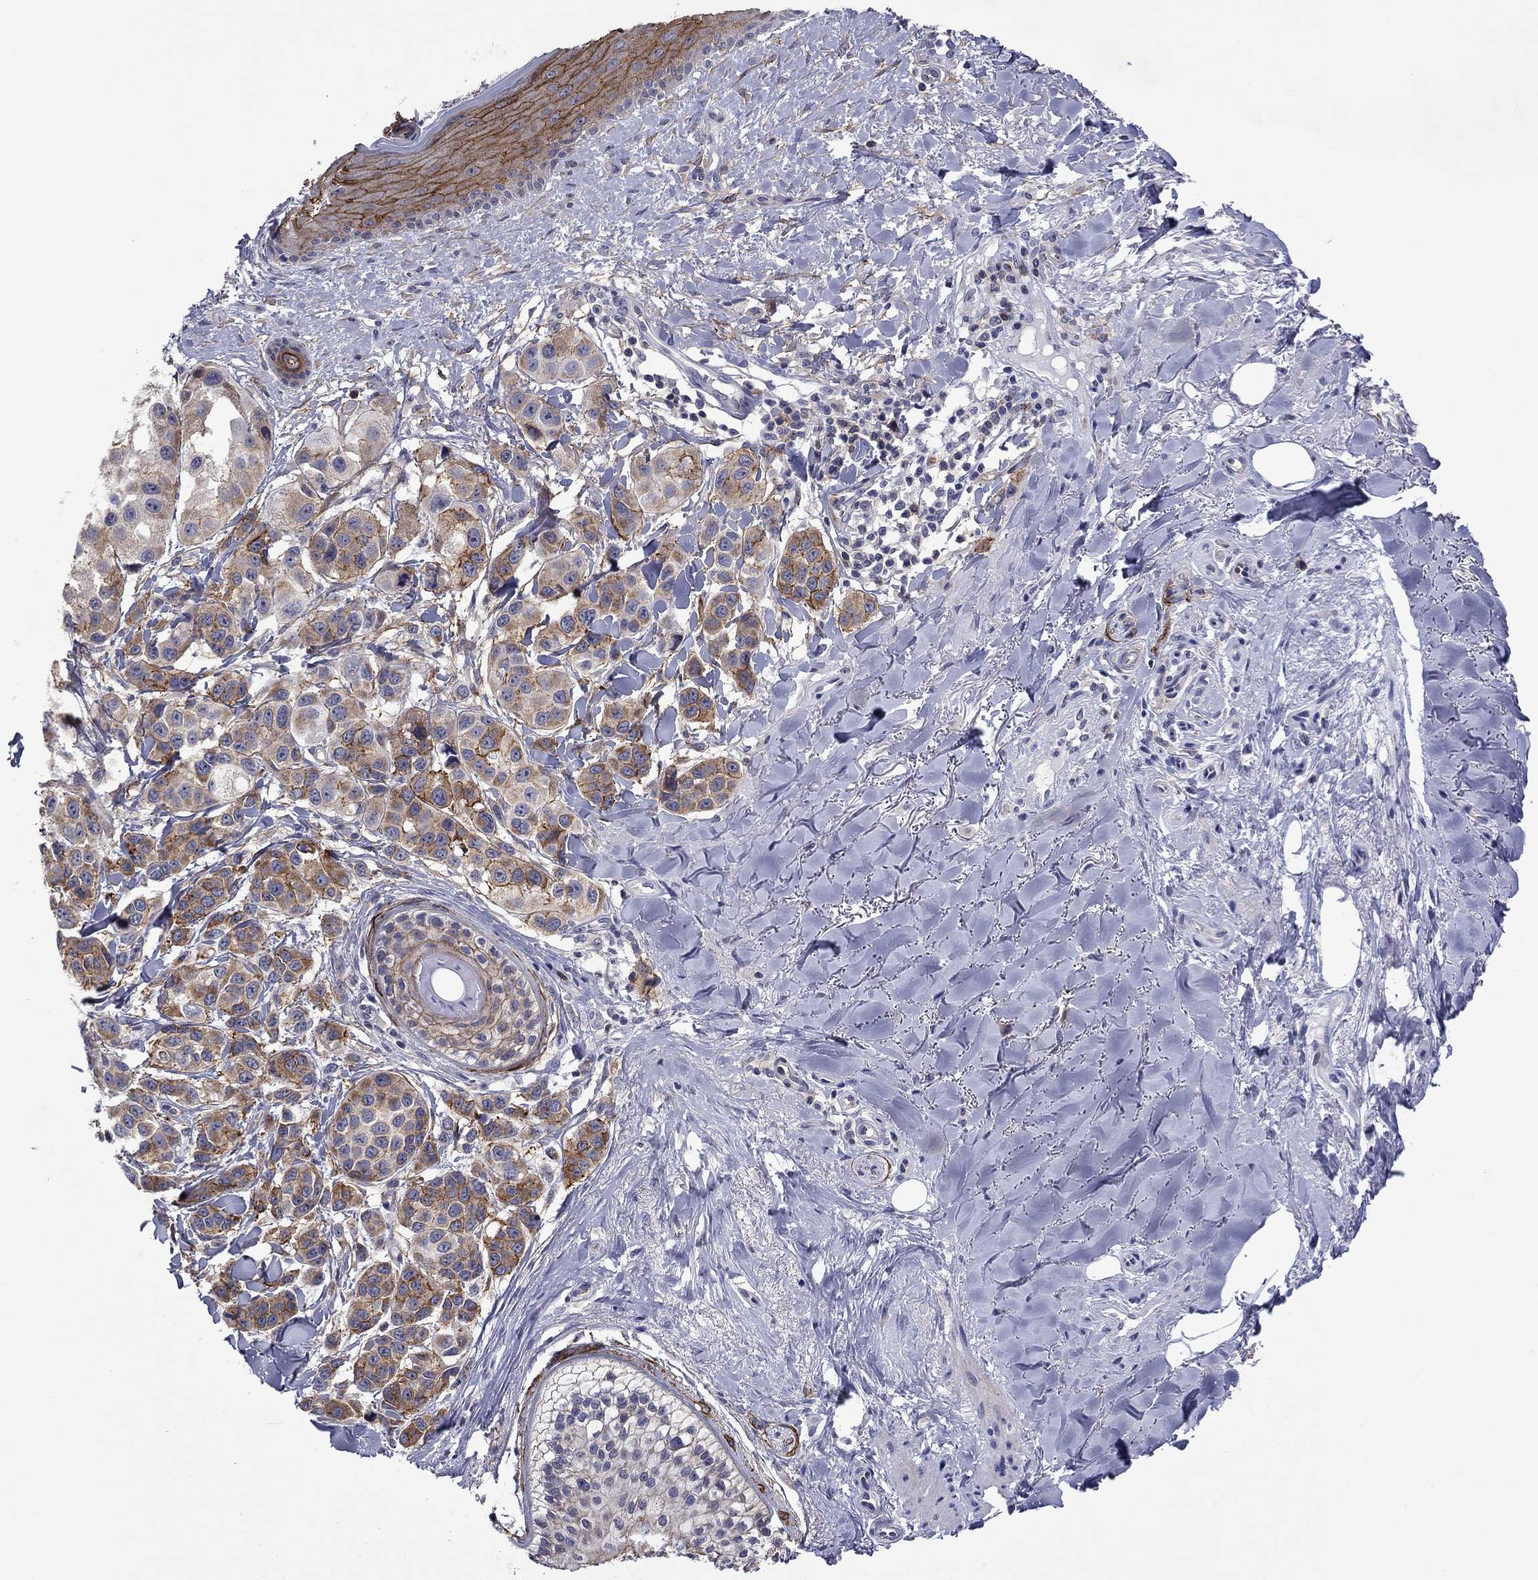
{"staining": {"intensity": "strong", "quantity": "25%-75%", "location": "cytoplasmic/membranous"}, "tissue": "melanoma", "cell_type": "Tumor cells", "image_type": "cancer", "snomed": [{"axis": "morphology", "description": "Malignant melanoma, NOS"}, {"axis": "topography", "description": "Skin"}], "caption": "Protein expression analysis of melanoma demonstrates strong cytoplasmic/membranous expression in approximately 25%-75% of tumor cells.", "gene": "LMO7", "patient": {"sex": "male", "age": 57}}